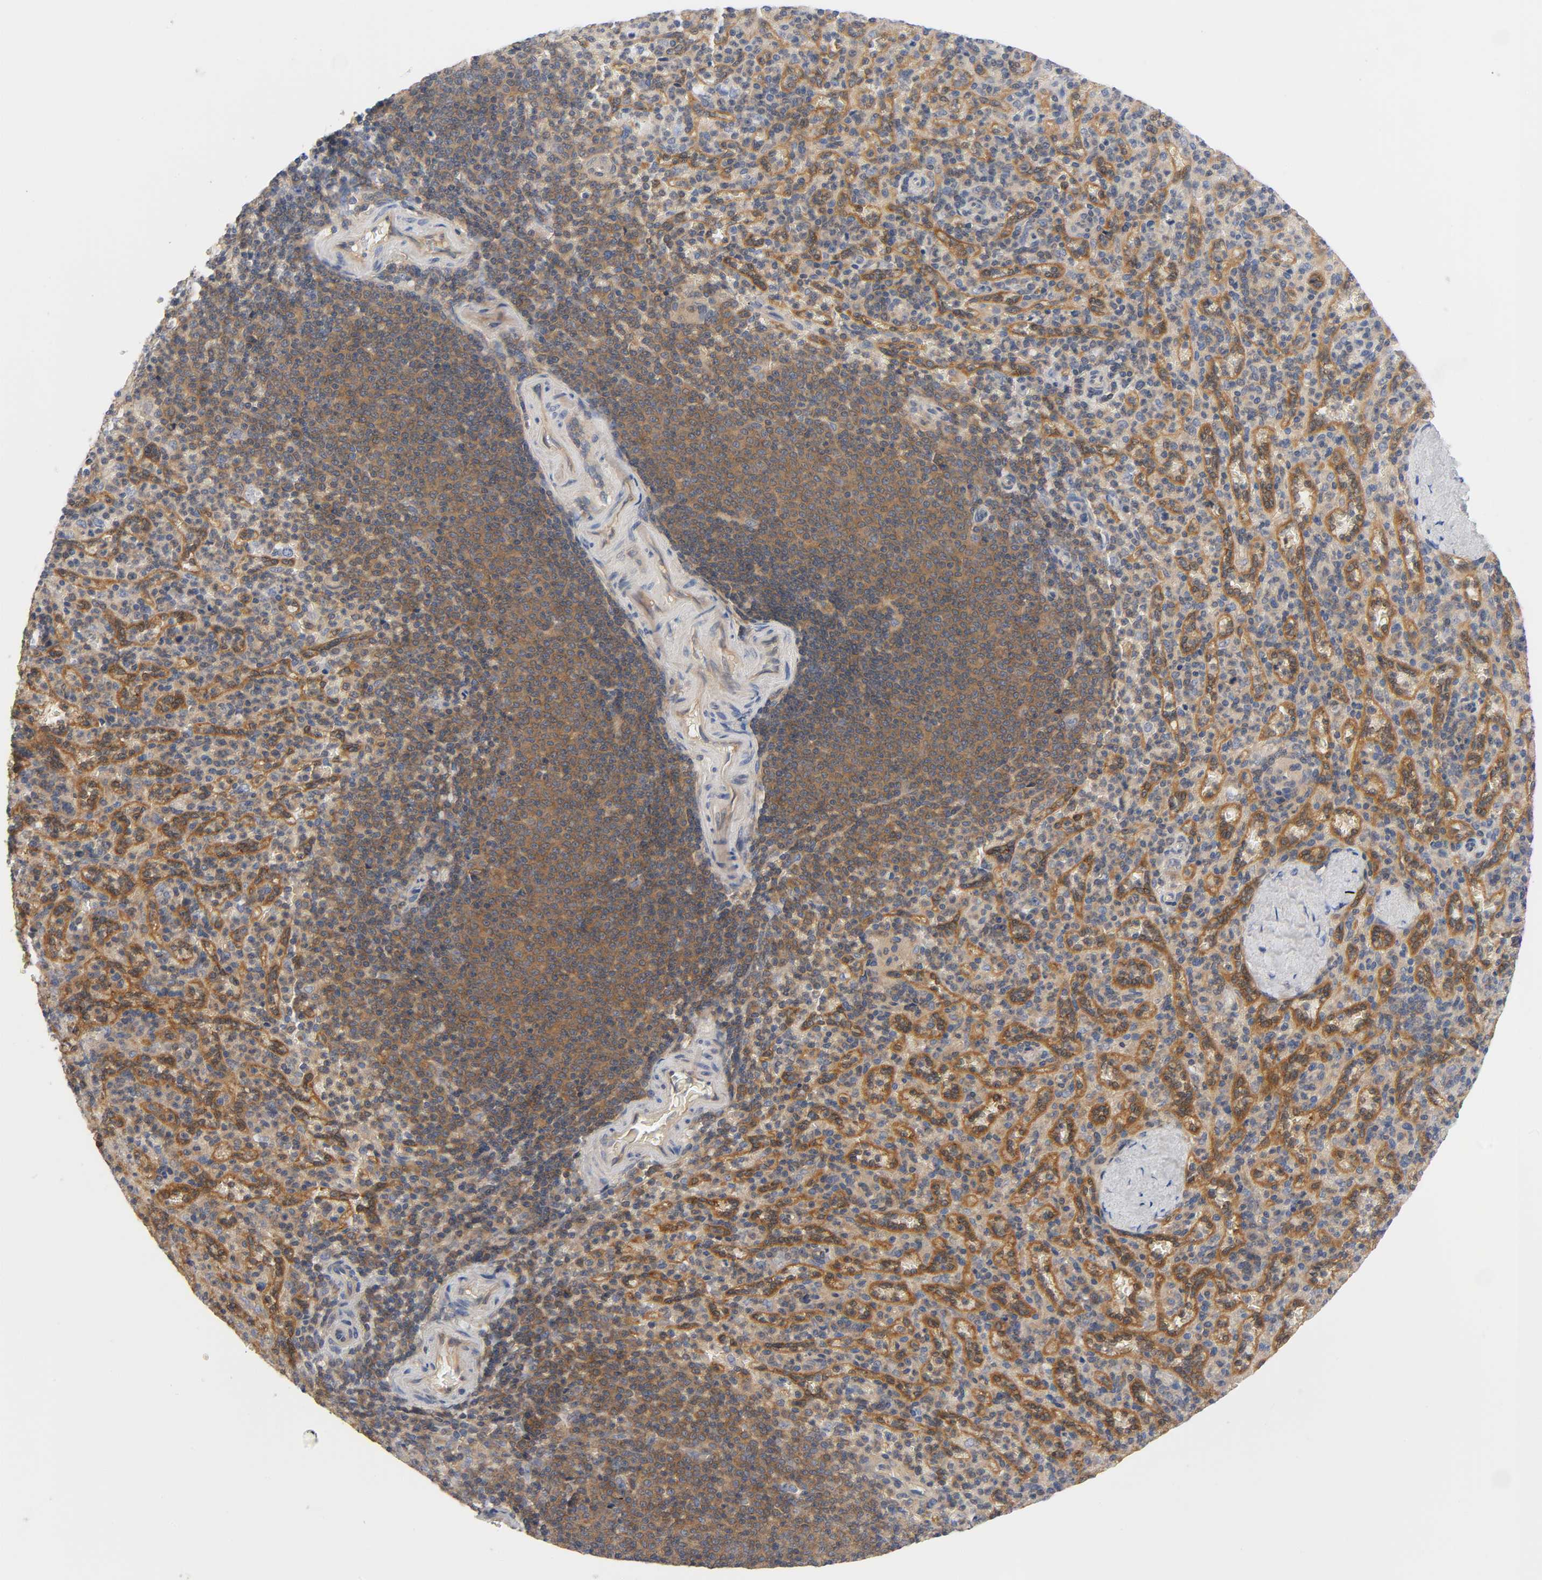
{"staining": {"intensity": "weak", "quantity": ">75%", "location": "cytoplasmic/membranous"}, "tissue": "spleen", "cell_type": "Cells in red pulp", "image_type": "normal", "snomed": [{"axis": "morphology", "description": "Normal tissue, NOS"}, {"axis": "topography", "description": "Spleen"}], "caption": "IHC (DAB (3,3'-diaminobenzidine)) staining of normal spleen reveals weak cytoplasmic/membranous protein positivity in approximately >75% of cells in red pulp.", "gene": "PRKAB1", "patient": {"sex": "male", "age": 36}}